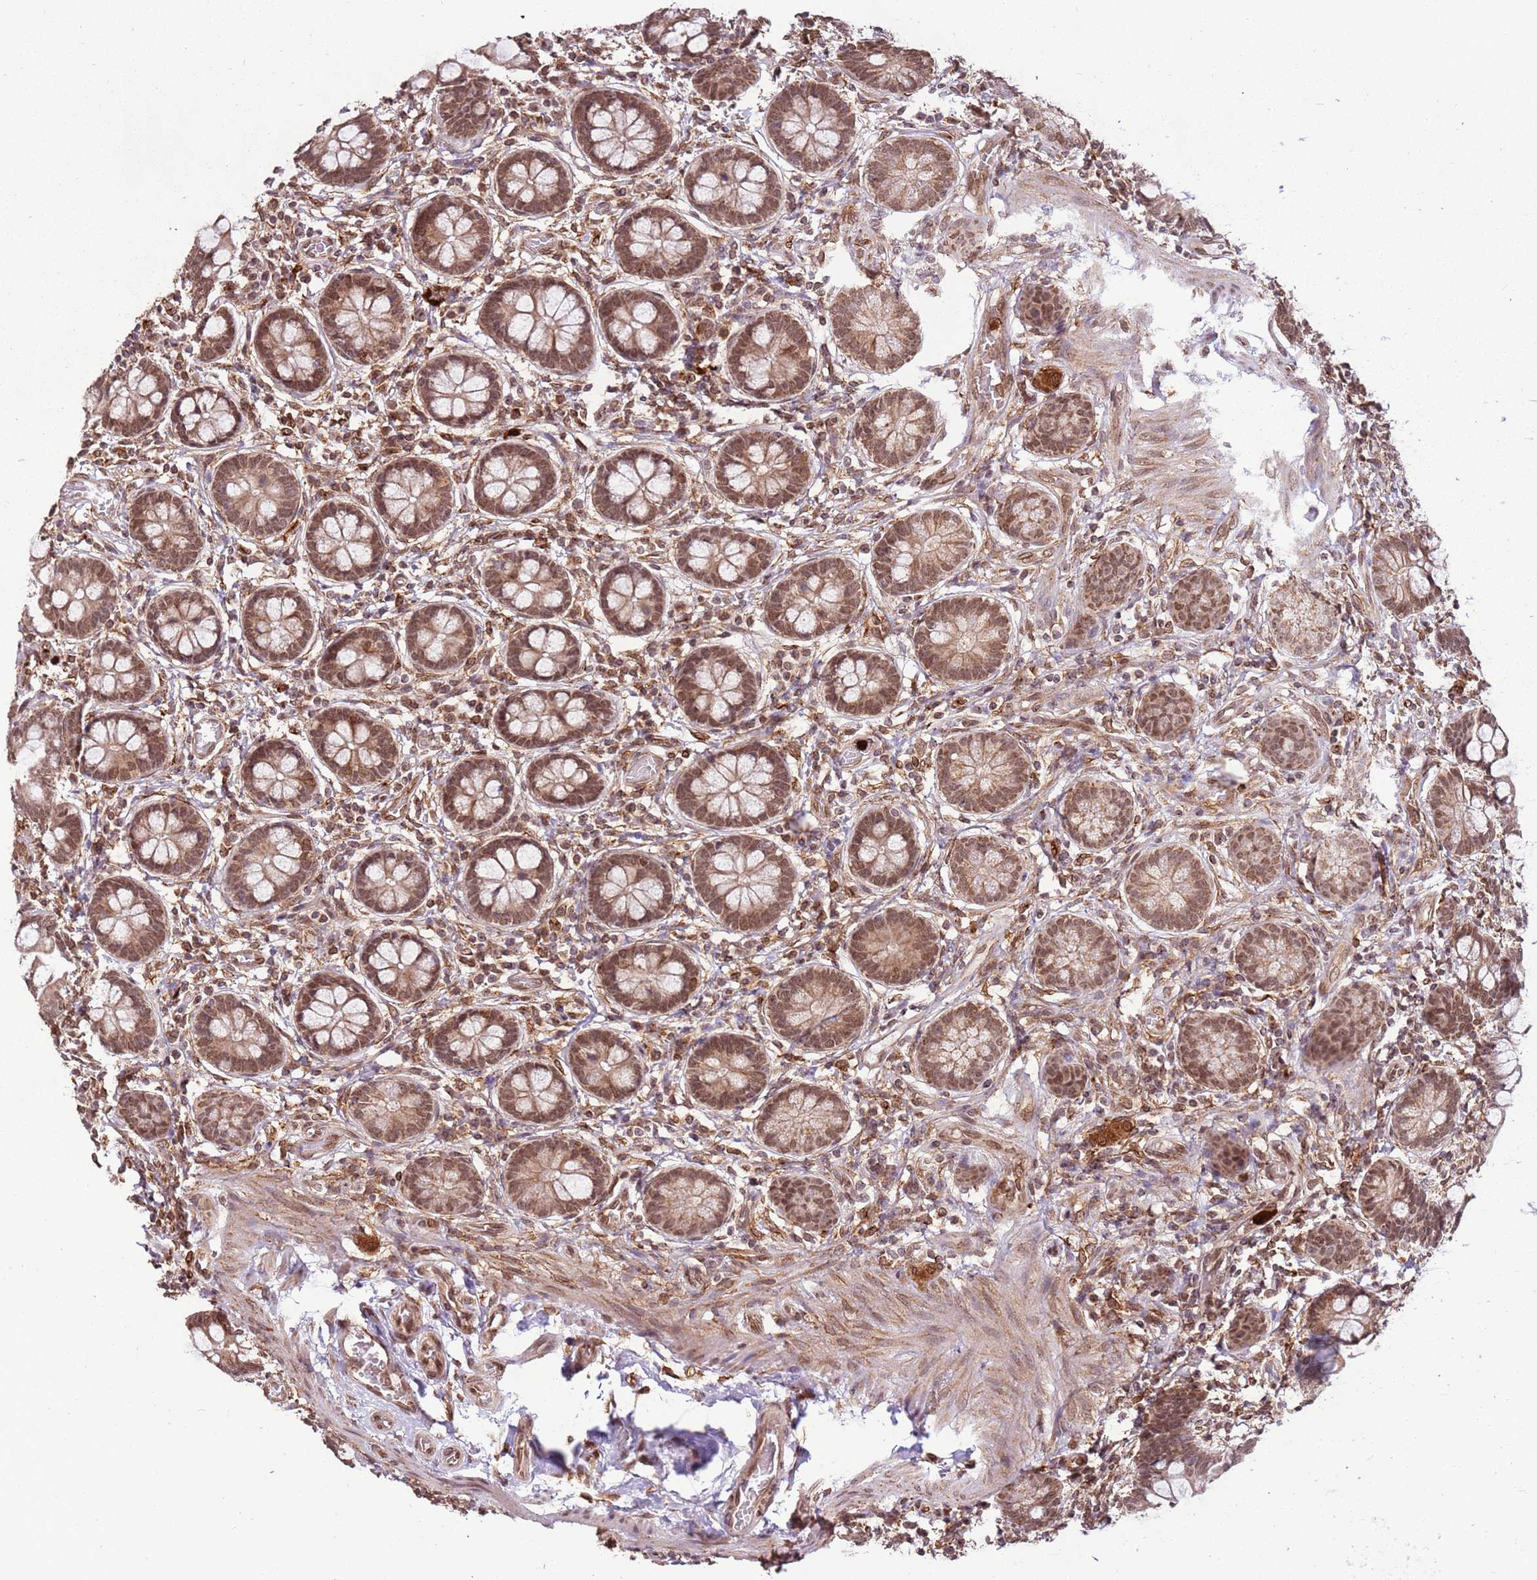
{"staining": {"intensity": "moderate", "quantity": ">75%", "location": "cytoplasmic/membranous,nuclear"}, "tissue": "small intestine", "cell_type": "Glandular cells", "image_type": "normal", "snomed": [{"axis": "morphology", "description": "Normal tissue, NOS"}, {"axis": "topography", "description": "Small intestine"}], "caption": "Immunohistochemical staining of benign small intestine shows moderate cytoplasmic/membranous,nuclear protein positivity in about >75% of glandular cells.", "gene": "CEP170", "patient": {"sex": "male", "age": 52}}